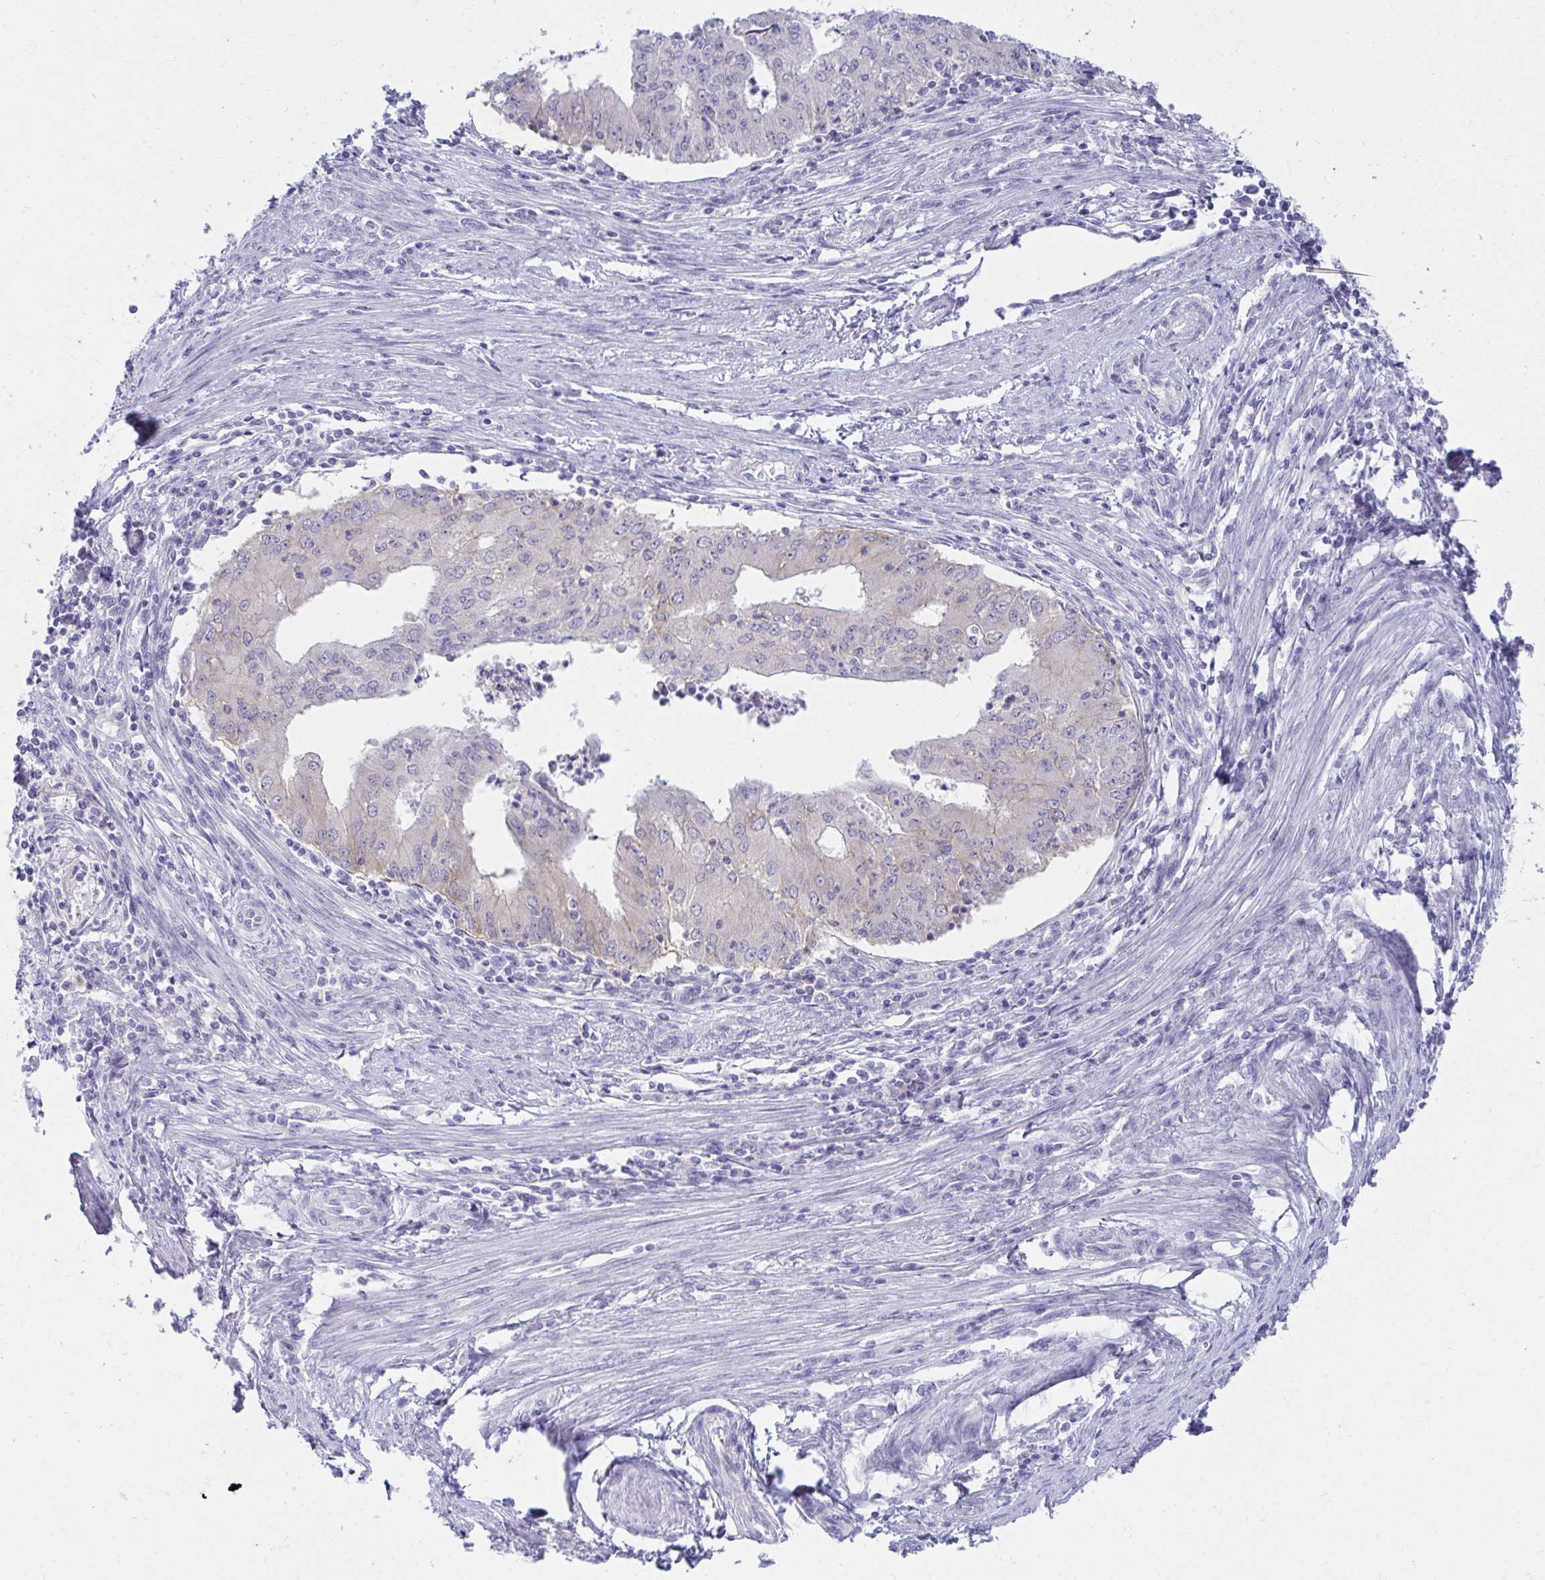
{"staining": {"intensity": "weak", "quantity": "25%-75%", "location": "cytoplasmic/membranous"}, "tissue": "endometrial cancer", "cell_type": "Tumor cells", "image_type": "cancer", "snomed": [{"axis": "morphology", "description": "Adenocarcinoma, NOS"}, {"axis": "topography", "description": "Endometrium"}], "caption": "Immunohistochemistry (IHC) of adenocarcinoma (endometrial) exhibits low levels of weak cytoplasmic/membranous staining in about 25%-75% of tumor cells.", "gene": "C19orf81", "patient": {"sex": "female", "age": 50}}